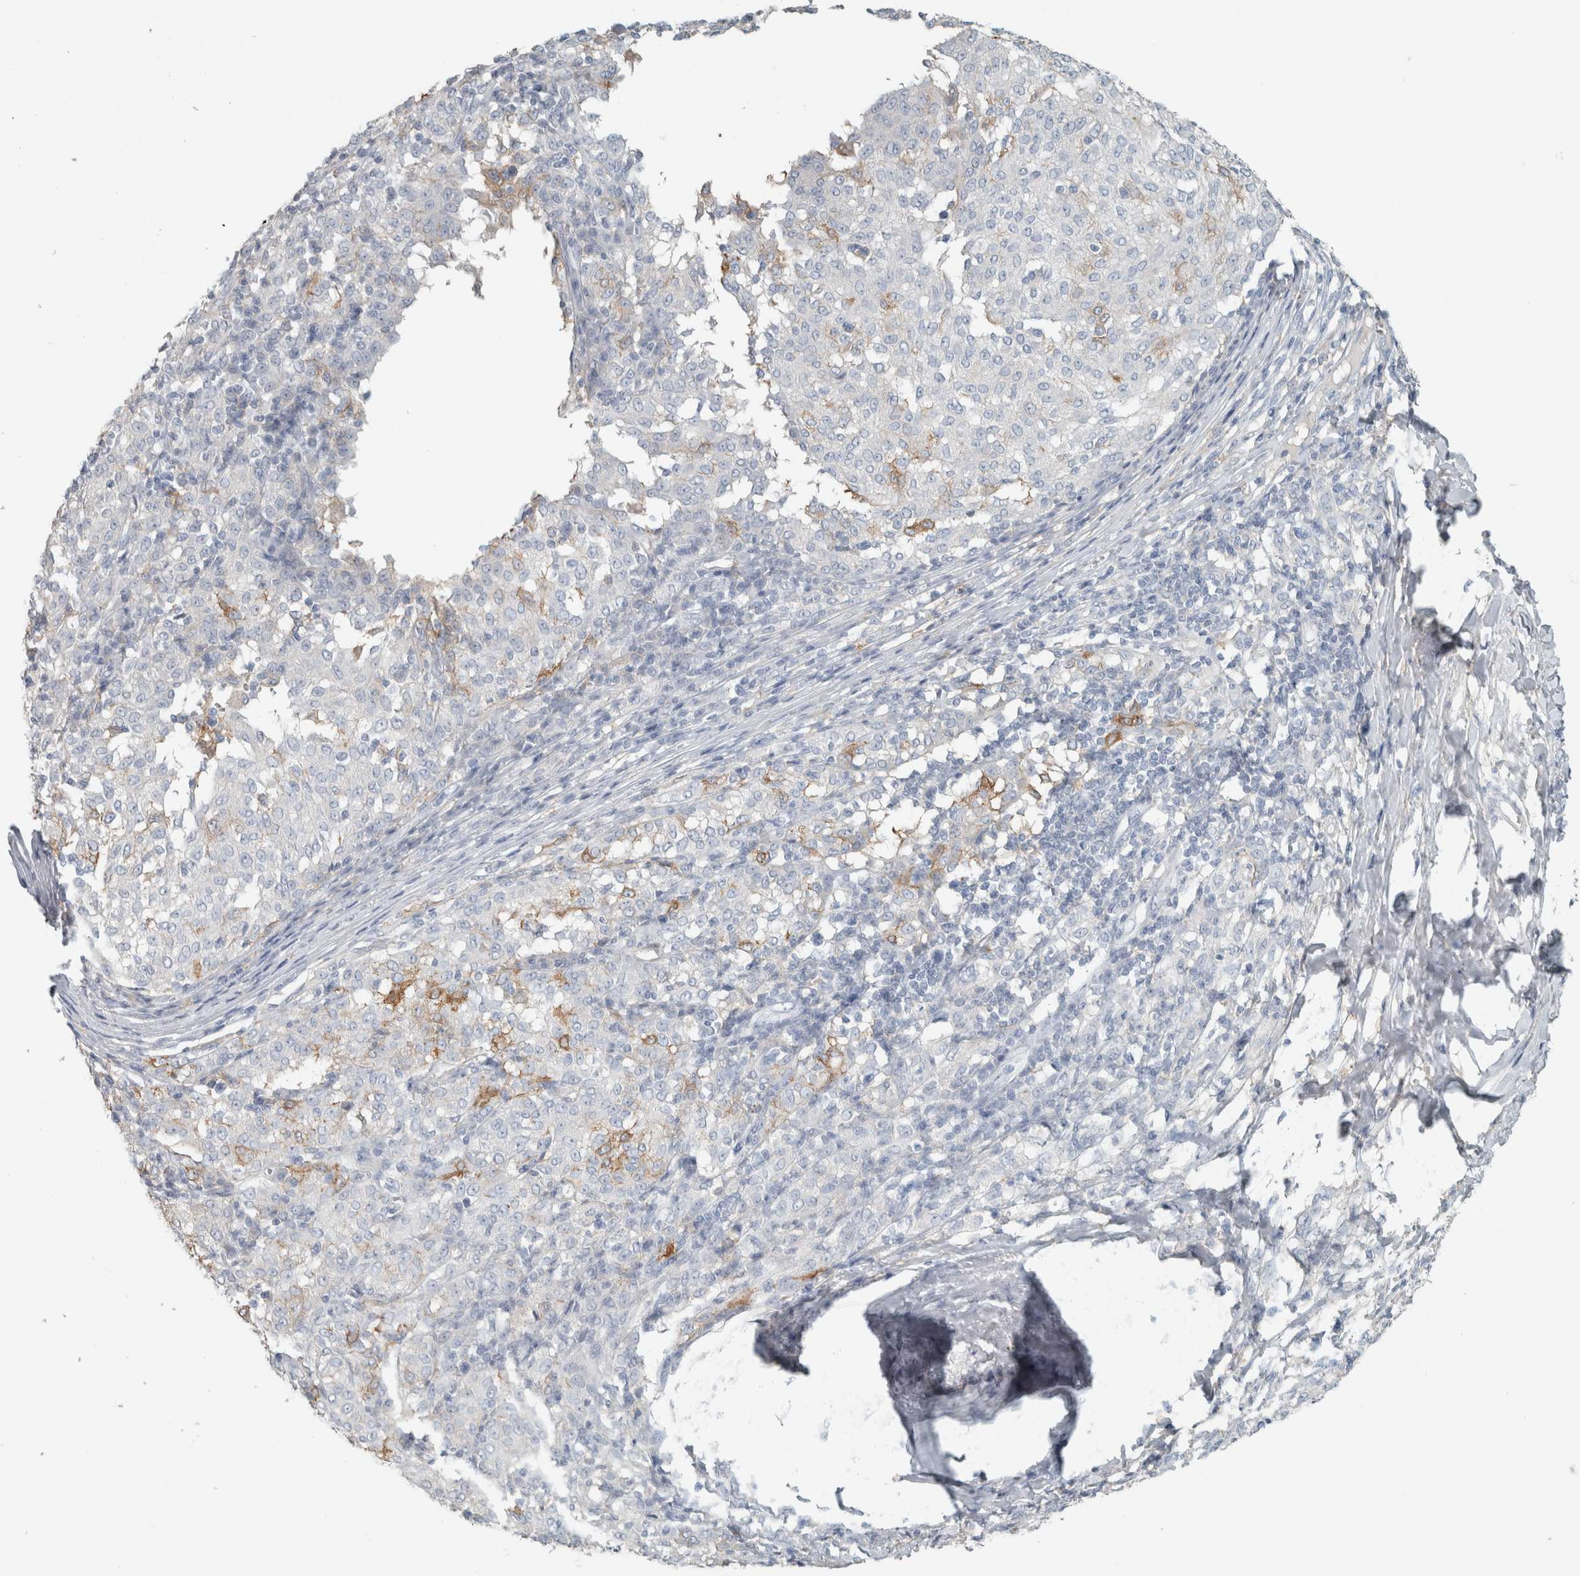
{"staining": {"intensity": "negative", "quantity": "none", "location": "none"}, "tissue": "melanoma", "cell_type": "Tumor cells", "image_type": "cancer", "snomed": [{"axis": "morphology", "description": "Malignant melanoma, NOS"}, {"axis": "topography", "description": "Skin"}], "caption": "There is no significant expression in tumor cells of melanoma.", "gene": "SCIN", "patient": {"sex": "female", "age": 72}}